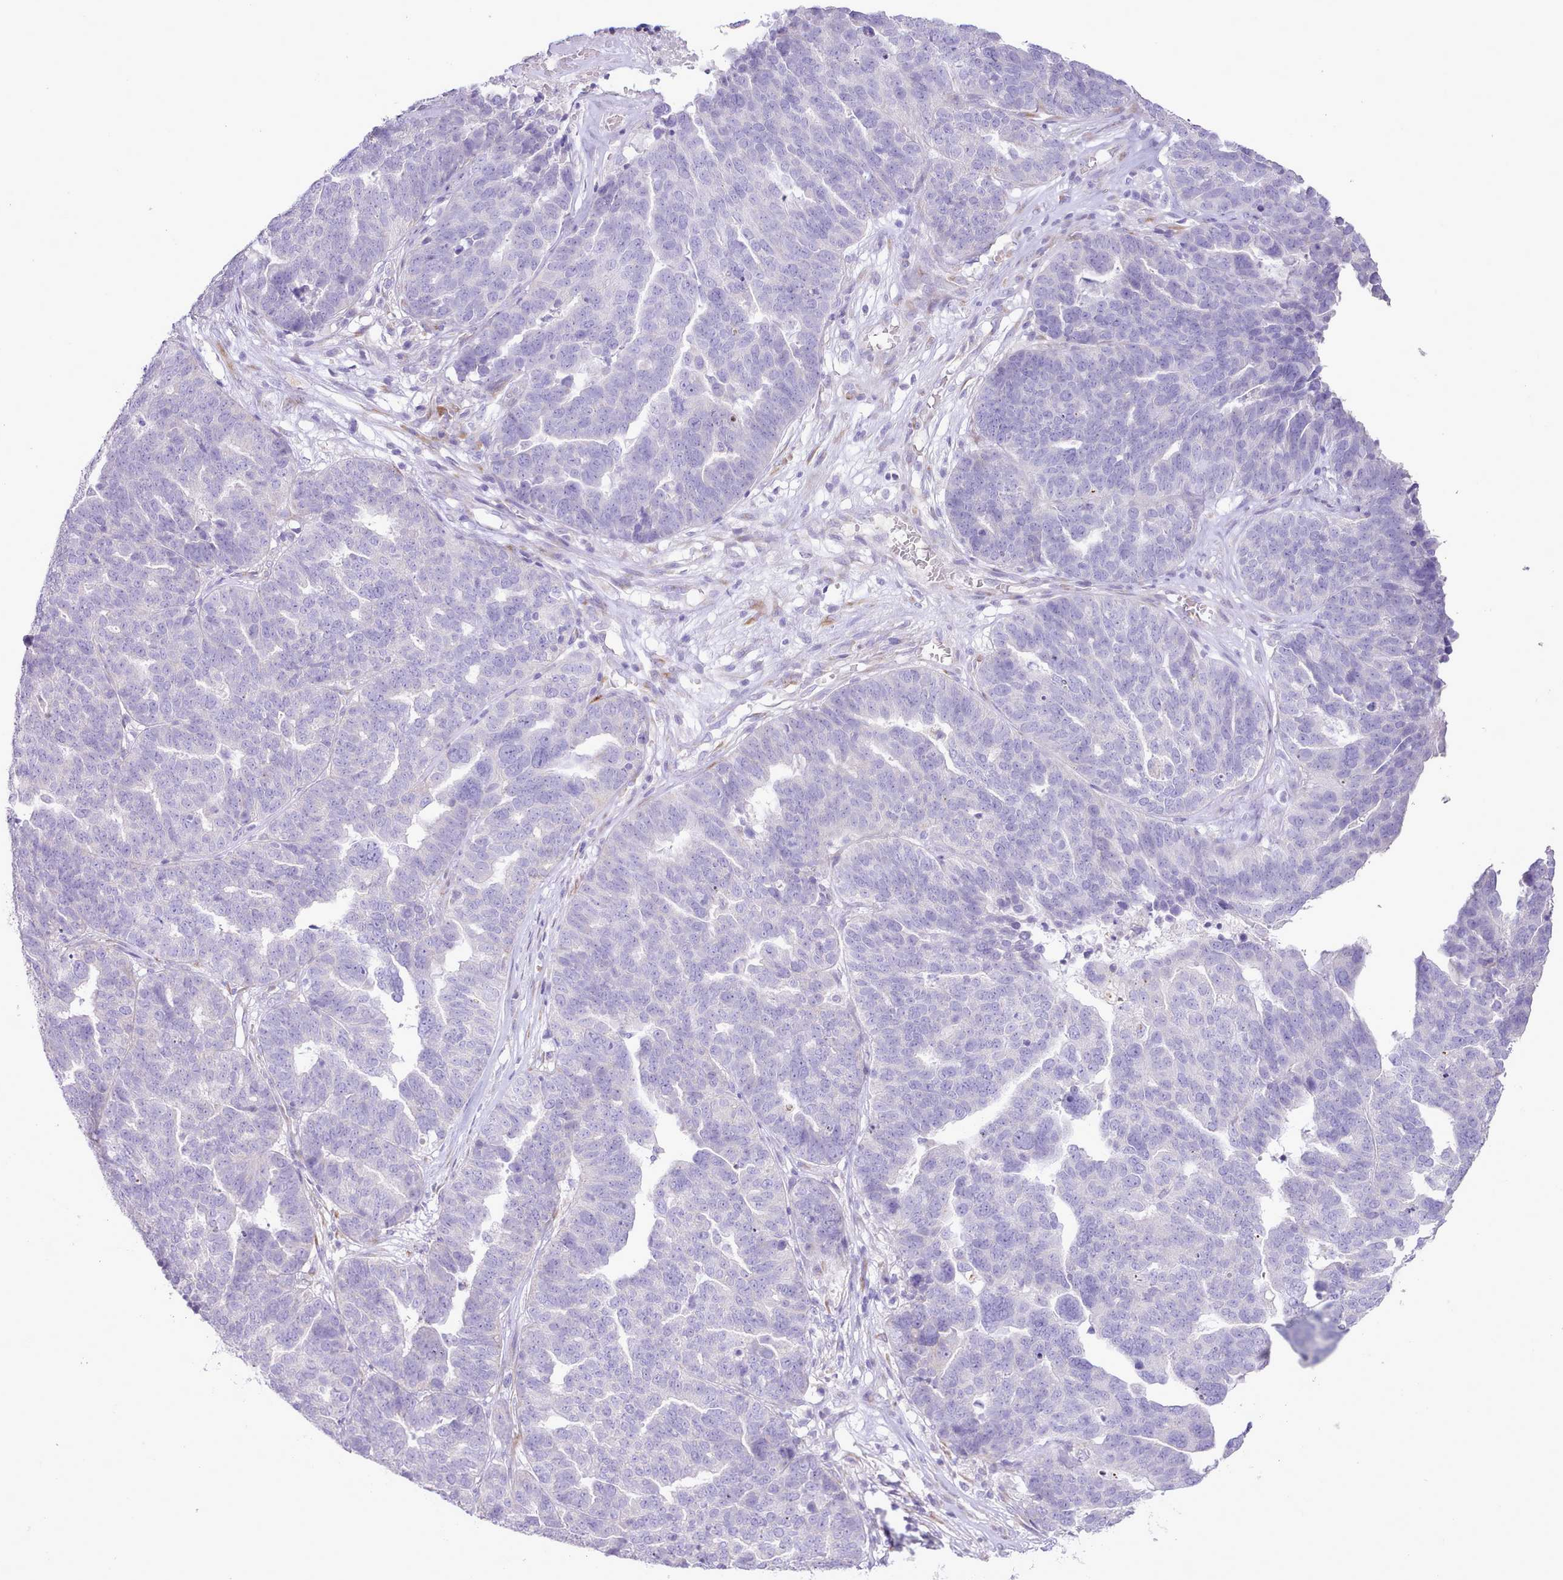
{"staining": {"intensity": "negative", "quantity": "none", "location": "none"}, "tissue": "ovarian cancer", "cell_type": "Tumor cells", "image_type": "cancer", "snomed": [{"axis": "morphology", "description": "Cystadenocarcinoma, serous, NOS"}, {"axis": "topography", "description": "Ovary"}], "caption": "This is an immunohistochemistry (IHC) image of human ovarian cancer (serous cystadenocarcinoma). There is no expression in tumor cells.", "gene": "CCL1", "patient": {"sex": "female", "age": 59}}